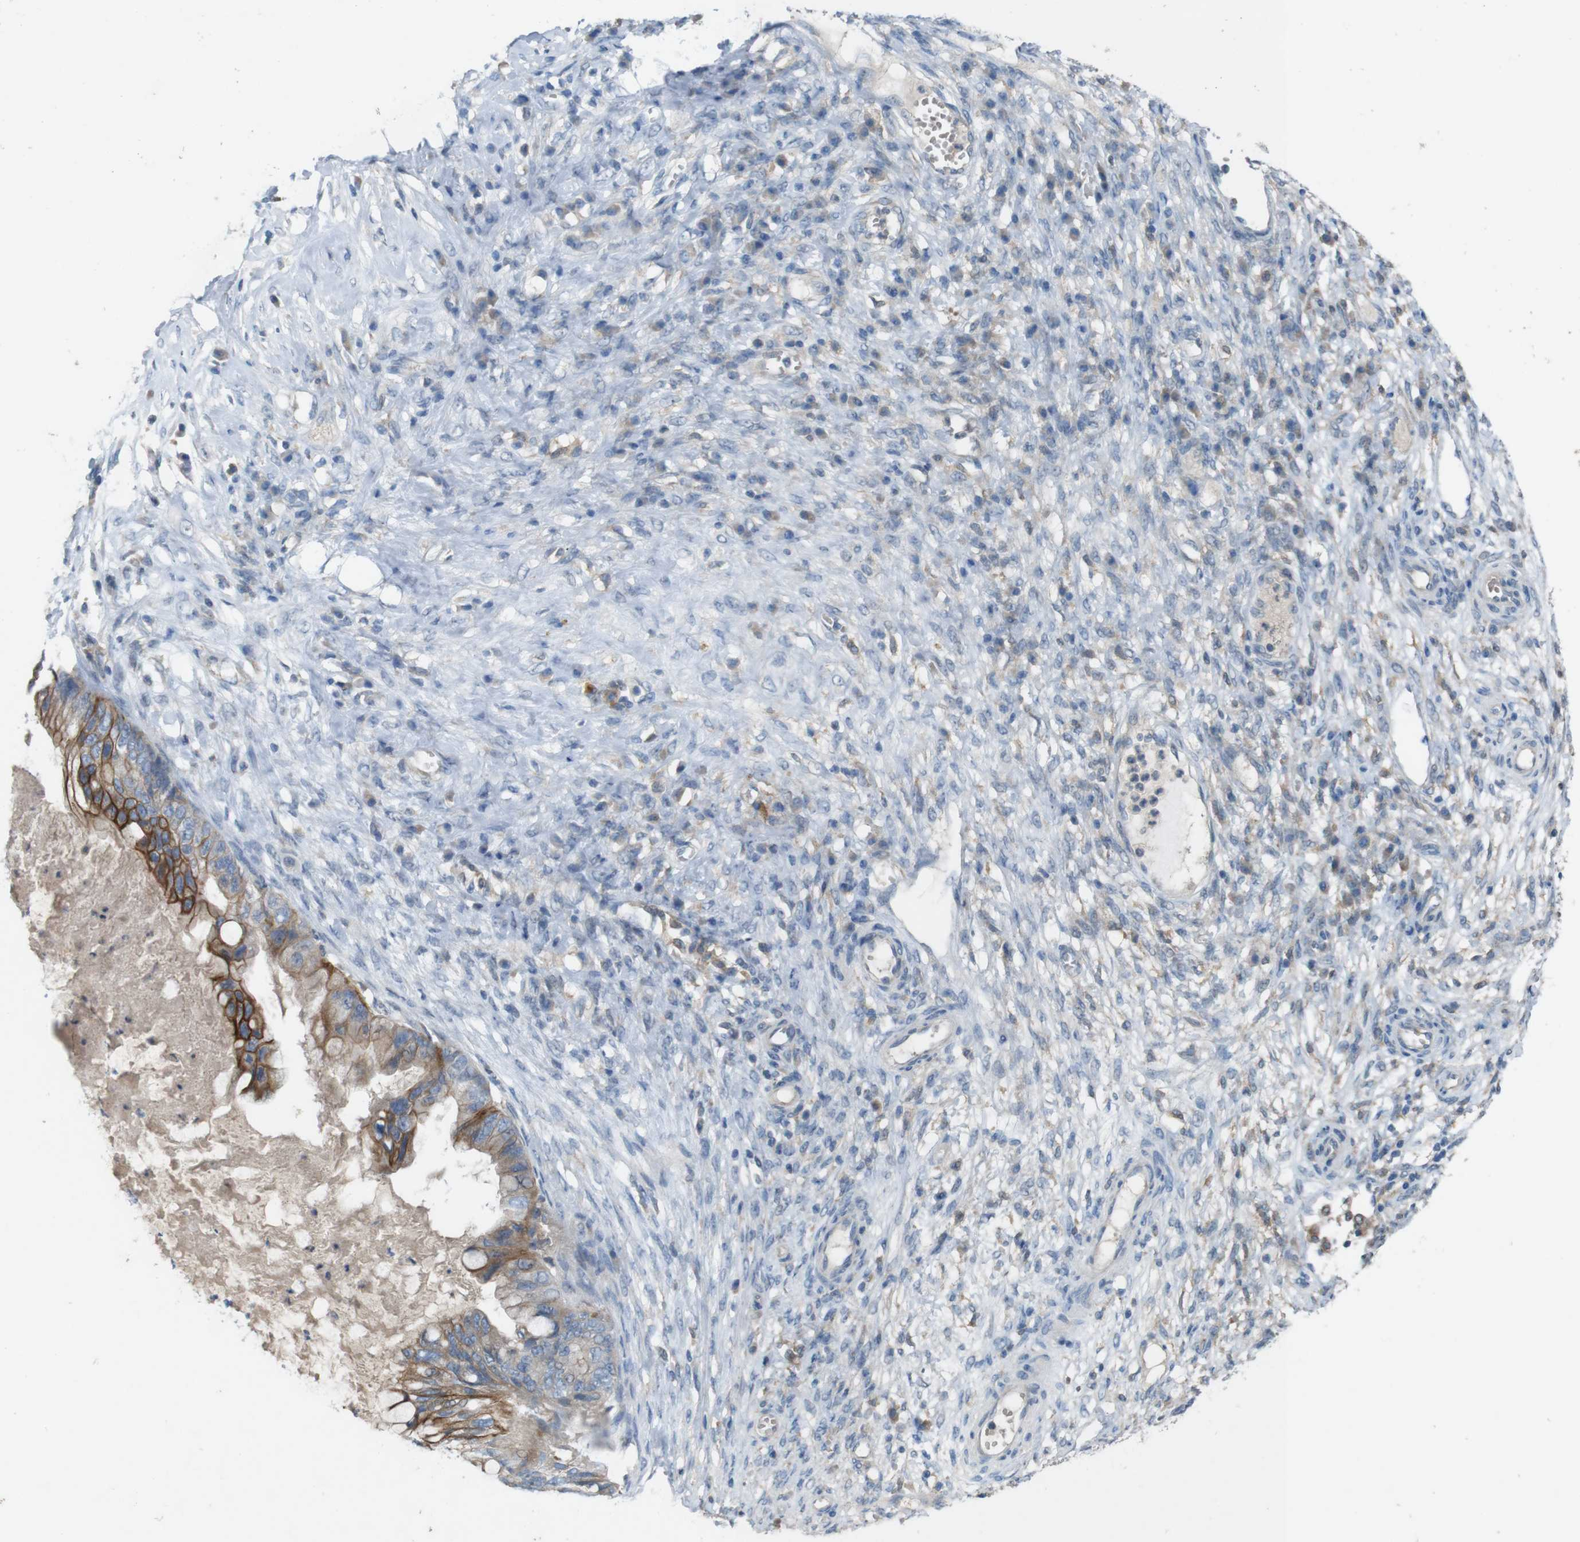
{"staining": {"intensity": "strong", "quantity": "25%-75%", "location": "cytoplasmic/membranous"}, "tissue": "ovarian cancer", "cell_type": "Tumor cells", "image_type": "cancer", "snomed": [{"axis": "morphology", "description": "Cystadenocarcinoma, mucinous, NOS"}, {"axis": "topography", "description": "Ovary"}], "caption": "Ovarian cancer was stained to show a protein in brown. There is high levels of strong cytoplasmic/membranous expression in about 25%-75% of tumor cells. (DAB = brown stain, brightfield microscopy at high magnification).", "gene": "MOGAT3", "patient": {"sex": "female", "age": 80}}